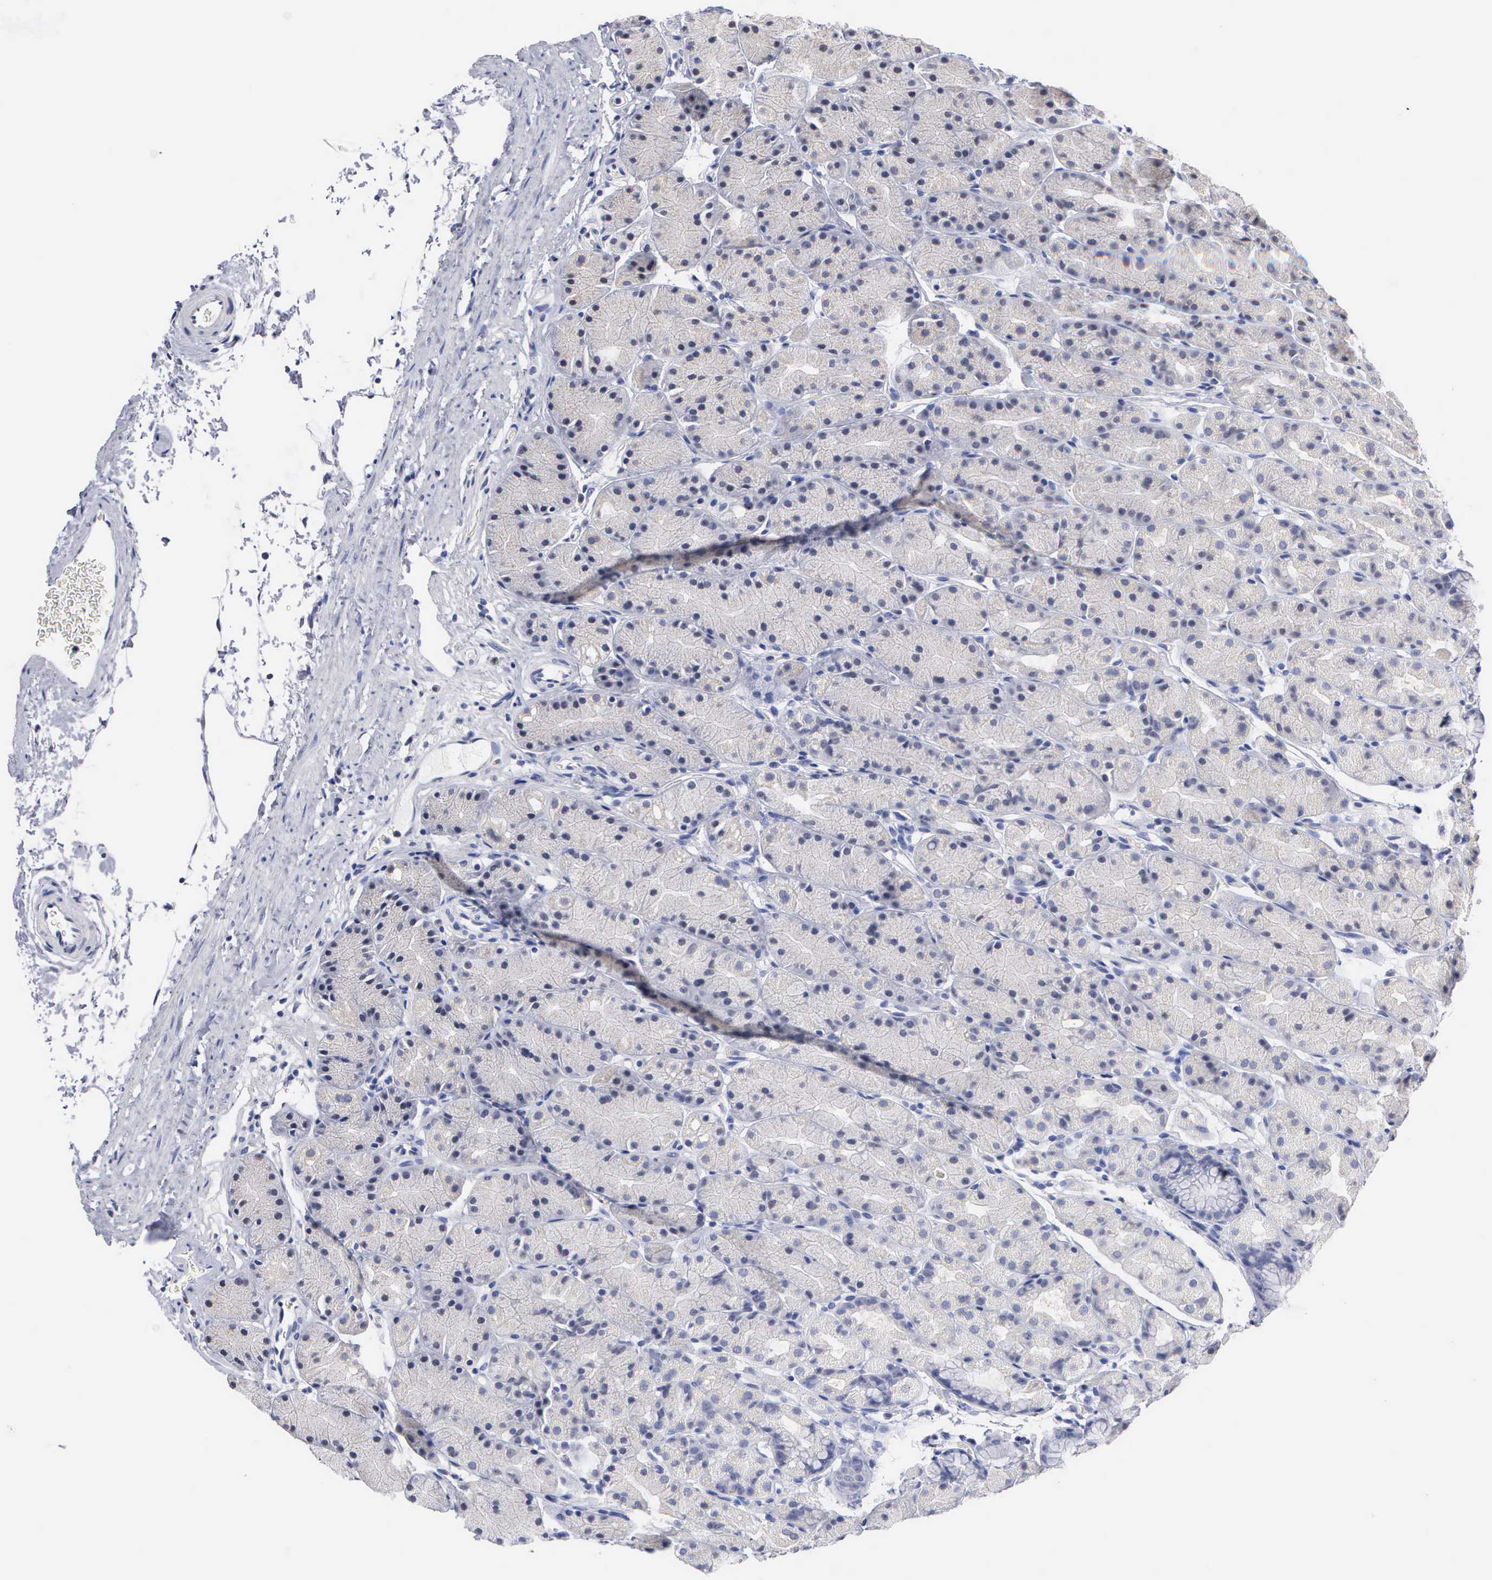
{"staining": {"intensity": "weak", "quantity": "<25%", "location": "nuclear"}, "tissue": "stomach", "cell_type": "Glandular cells", "image_type": "normal", "snomed": [{"axis": "morphology", "description": "Adenocarcinoma, NOS"}, {"axis": "topography", "description": "Stomach, upper"}], "caption": "Glandular cells show no significant protein staining in unremarkable stomach. (DAB IHC visualized using brightfield microscopy, high magnification).", "gene": "KDM6A", "patient": {"sex": "male", "age": 47}}